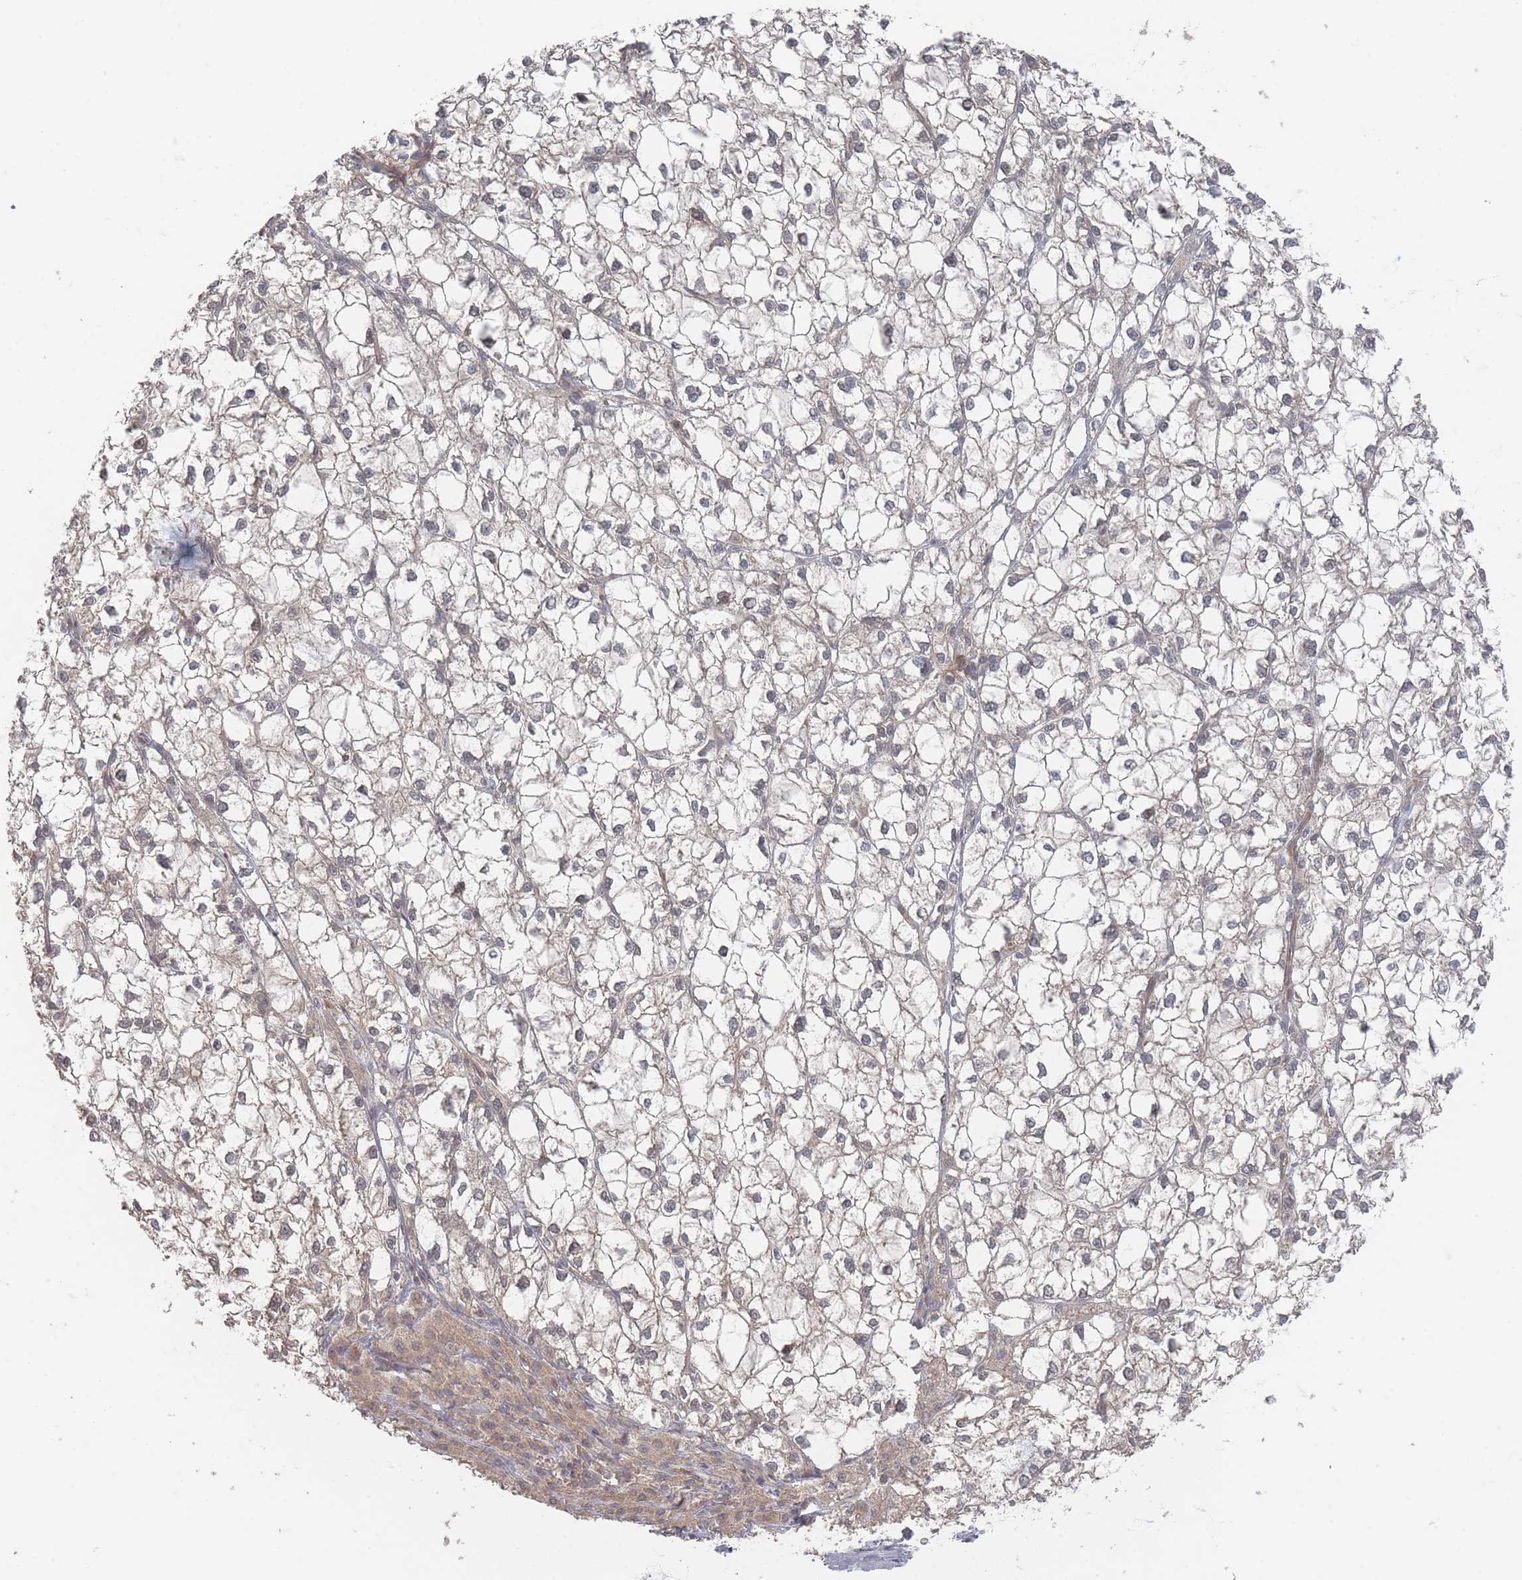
{"staining": {"intensity": "negative", "quantity": "none", "location": "none"}, "tissue": "liver cancer", "cell_type": "Tumor cells", "image_type": "cancer", "snomed": [{"axis": "morphology", "description": "Carcinoma, Hepatocellular, NOS"}, {"axis": "topography", "description": "Liver"}], "caption": "Tumor cells are negative for protein expression in human liver cancer.", "gene": "GLE1", "patient": {"sex": "female", "age": 43}}